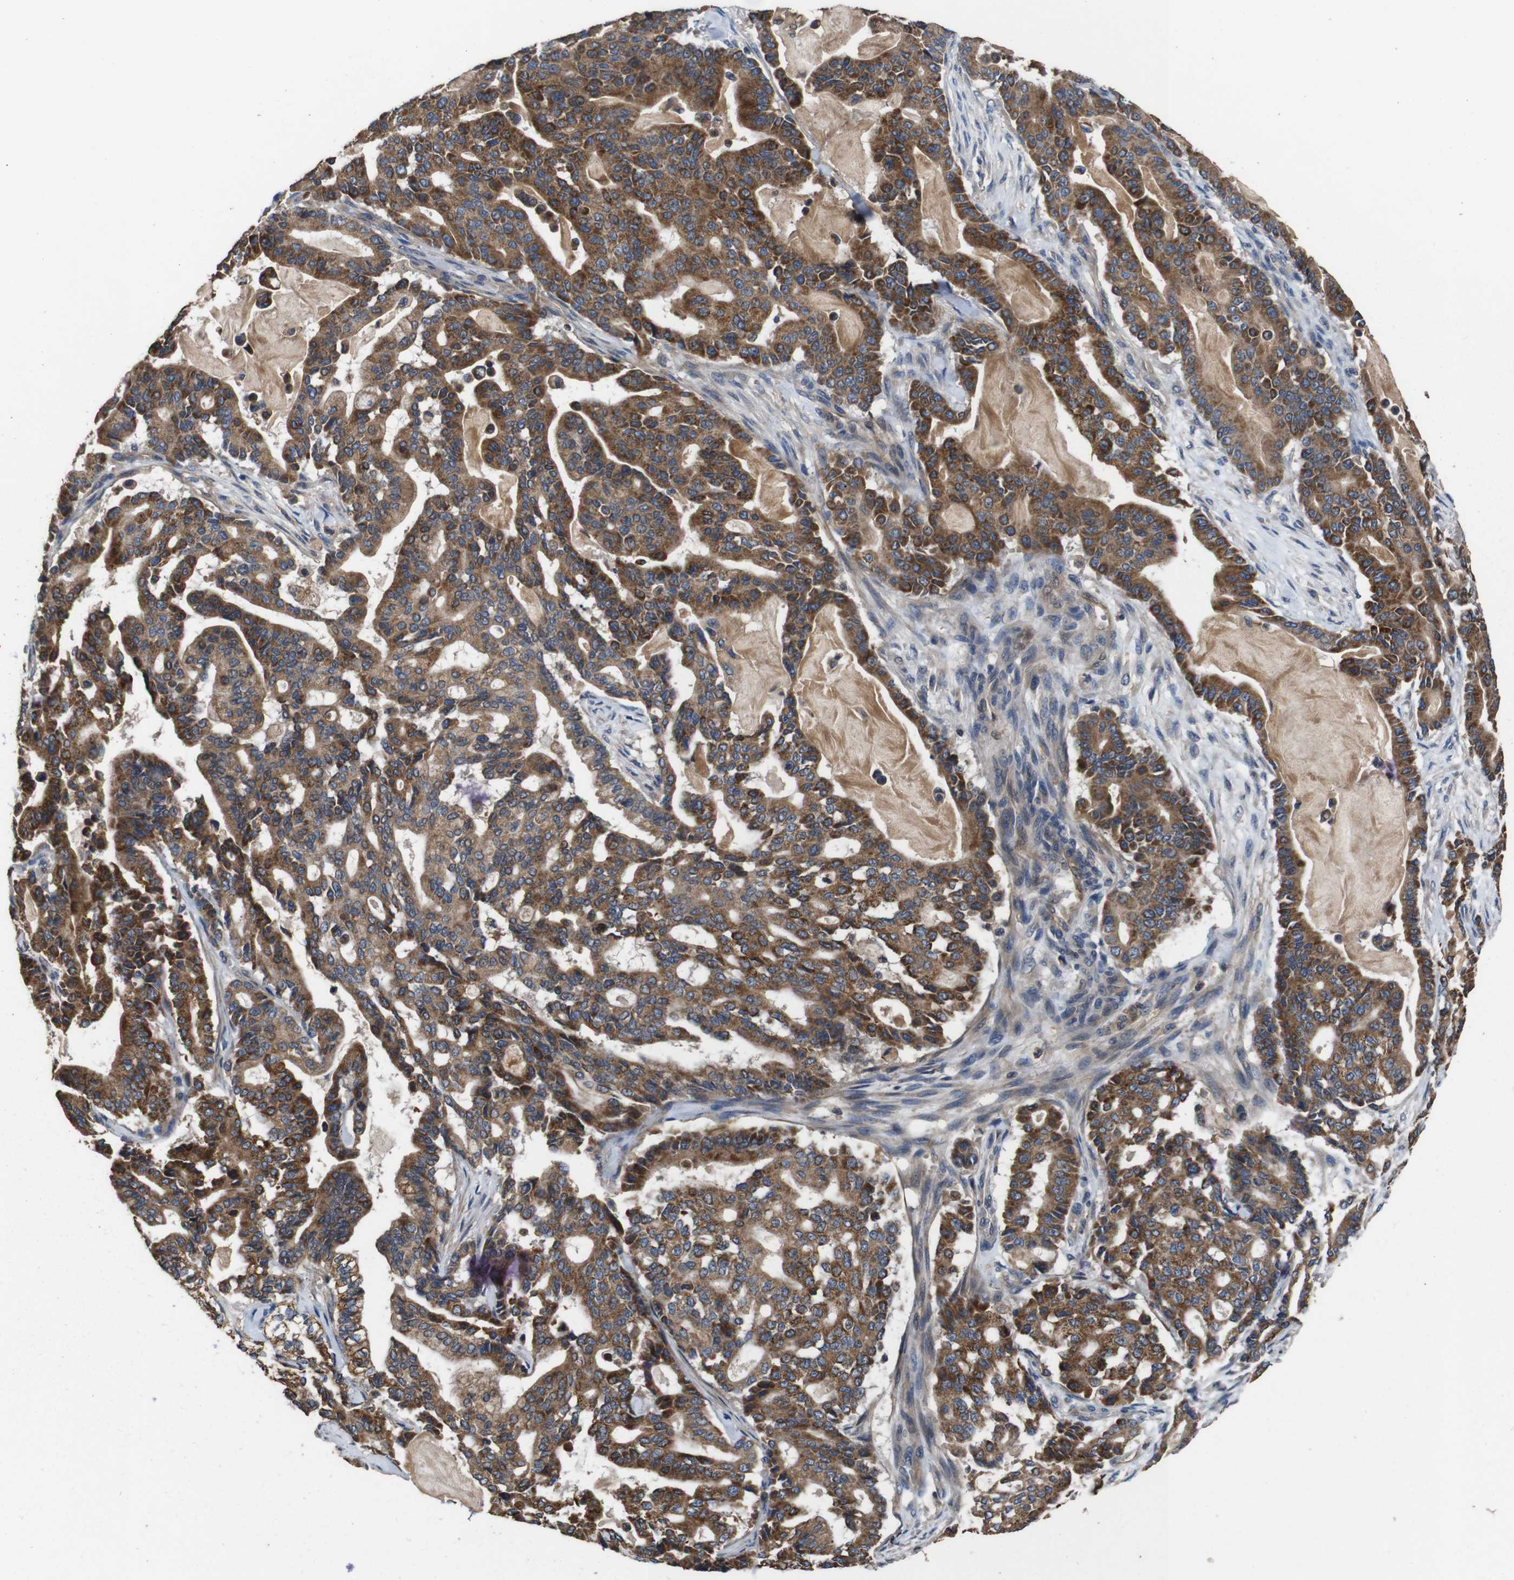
{"staining": {"intensity": "moderate", "quantity": ">75%", "location": "cytoplasmic/membranous"}, "tissue": "pancreatic cancer", "cell_type": "Tumor cells", "image_type": "cancer", "snomed": [{"axis": "morphology", "description": "Adenocarcinoma, NOS"}, {"axis": "topography", "description": "Pancreas"}], "caption": "A high-resolution photomicrograph shows IHC staining of adenocarcinoma (pancreatic), which displays moderate cytoplasmic/membranous positivity in about >75% of tumor cells. The staining was performed using DAB (3,3'-diaminobenzidine), with brown indicating positive protein expression. Nuclei are stained blue with hematoxylin.", "gene": "GLIPR1", "patient": {"sex": "male", "age": 63}}